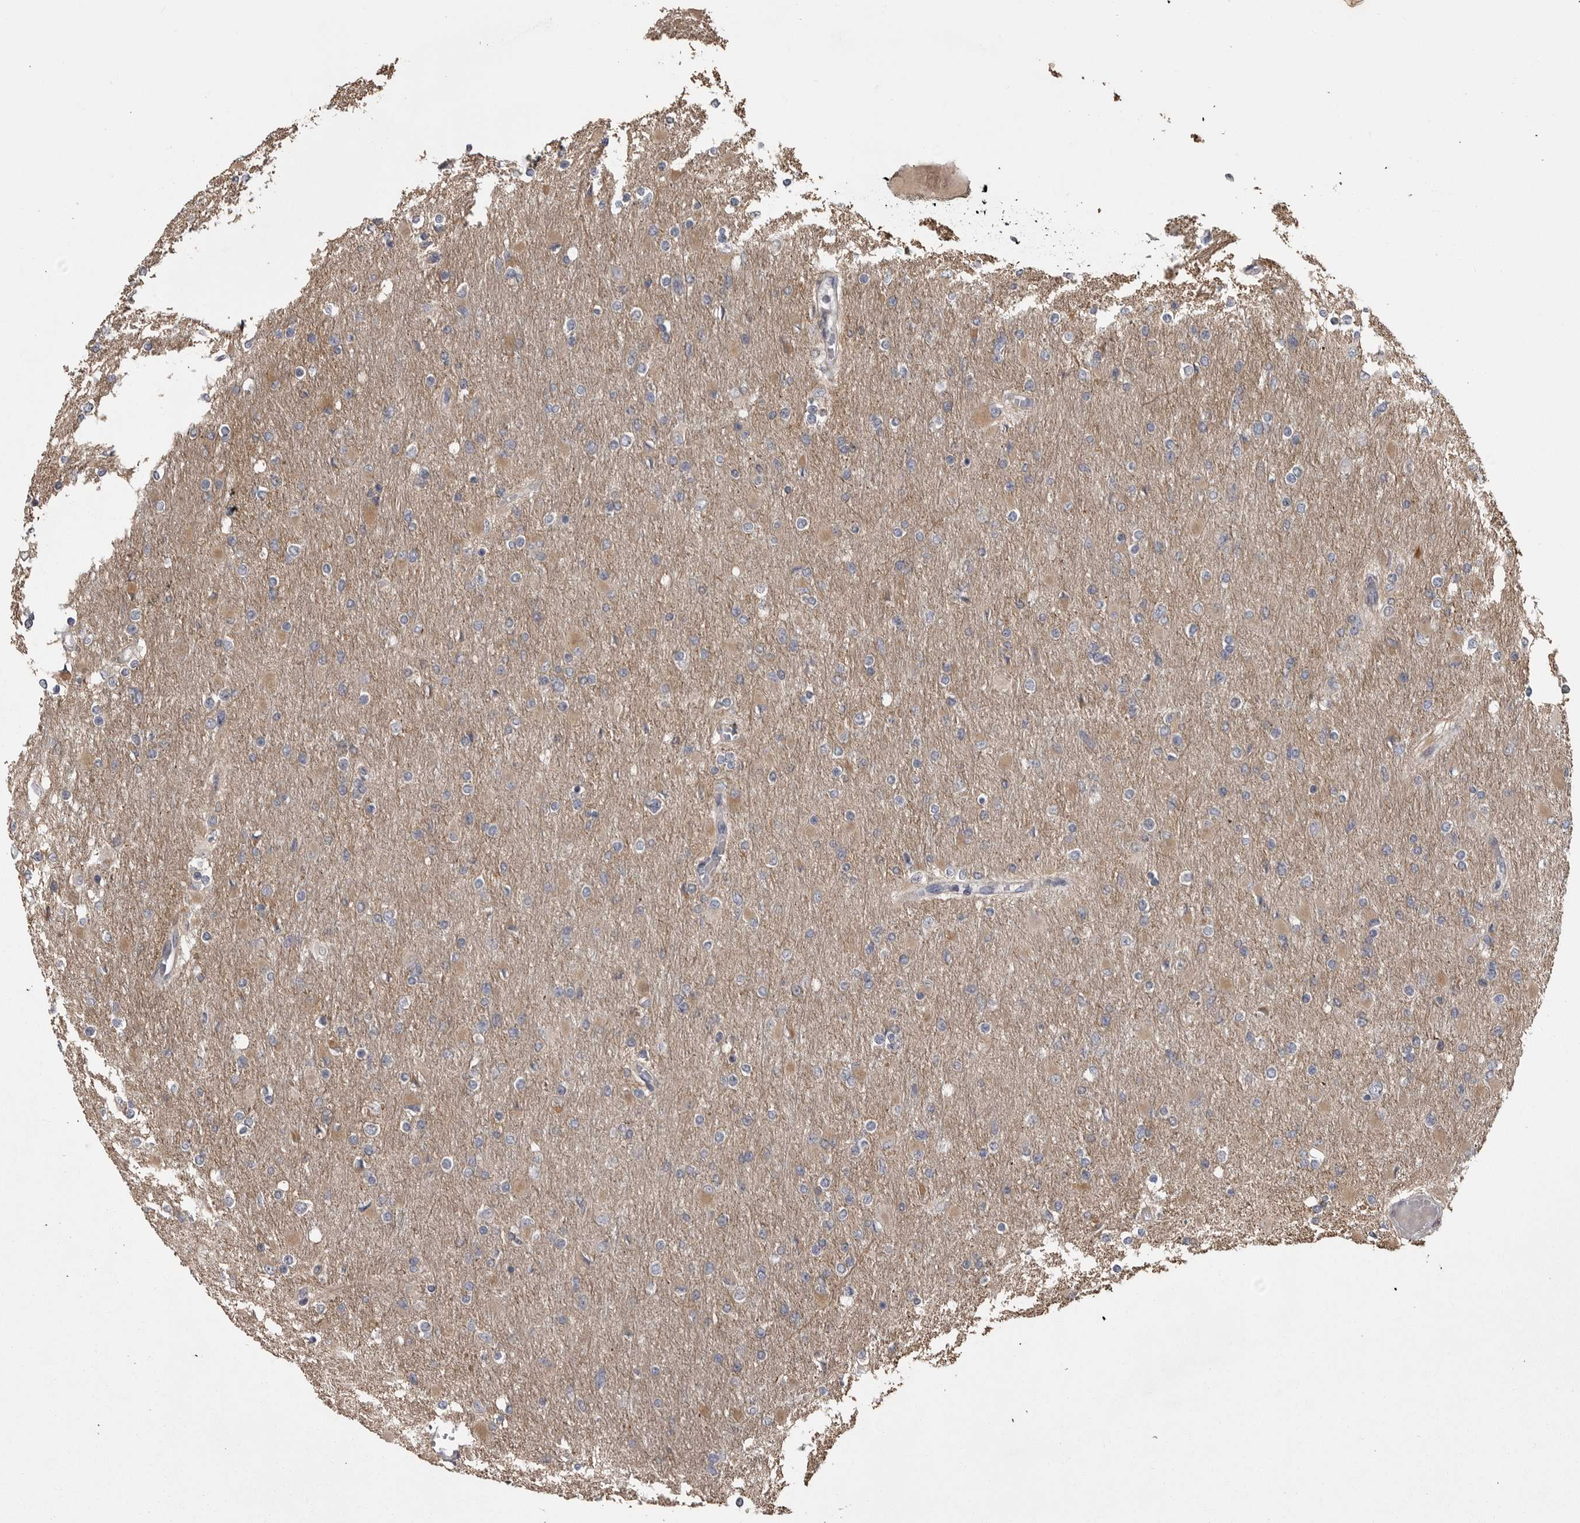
{"staining": {"intensity": "negative", "quantity": "none", "location": "none"}, "tissue": "glioma", "cell_type": "Tumor cells", "image_type": "cancer", "snomed": [{"axis": "morphology", "description": "Glioma, malignant, High grade"}, {"axis": "topography", "description": "Cerebral cortex"}], "caption": "Immunohistochemical staining of human malignant high-grade glioma displays no significant positivity in tumor cells.", "gene": "ZNRF1", "patient": {"sex": "female", "age": 36}}